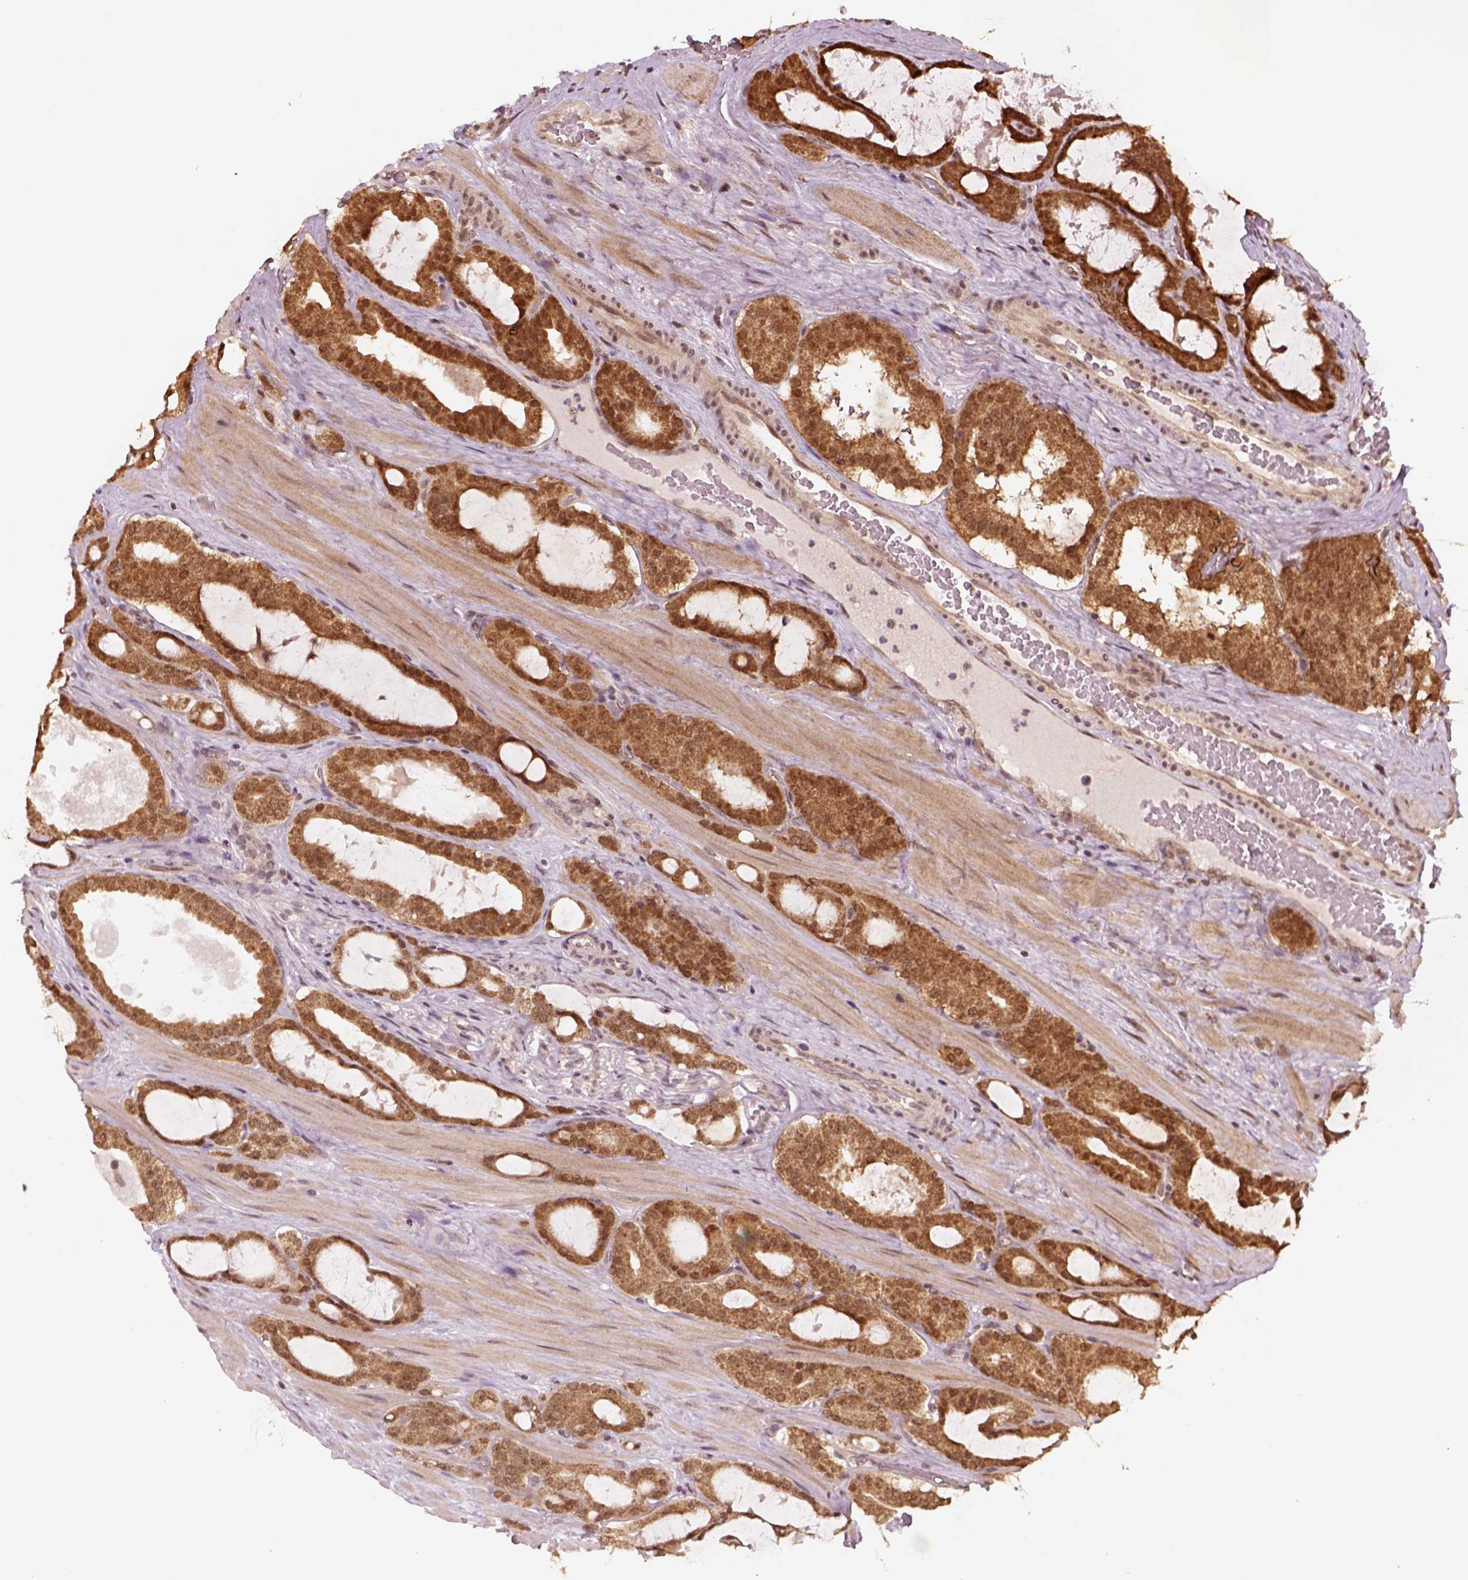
{"staining": {"intensity": "strong", "quantity": ">75%", "location": "cytoplasmic/membranous,nuclear"}, "tissue": "prostate cancer", "cell_type": "Tumor cells", "image_type": "cancer", "snomed": [{"axis": "morphology", "description": "Adenocarcinoma, NOS"}, {"axis": "topography", "description": "Prostate"}], "caption": "A brown stain highlights strong cytoplasmic/membranous and nuclear expression of a protein in prostate cancer (adenocarcinoma) tumor cells.", "gene": "NUDT9", "patient": {"sex": "male", "age": 67}}